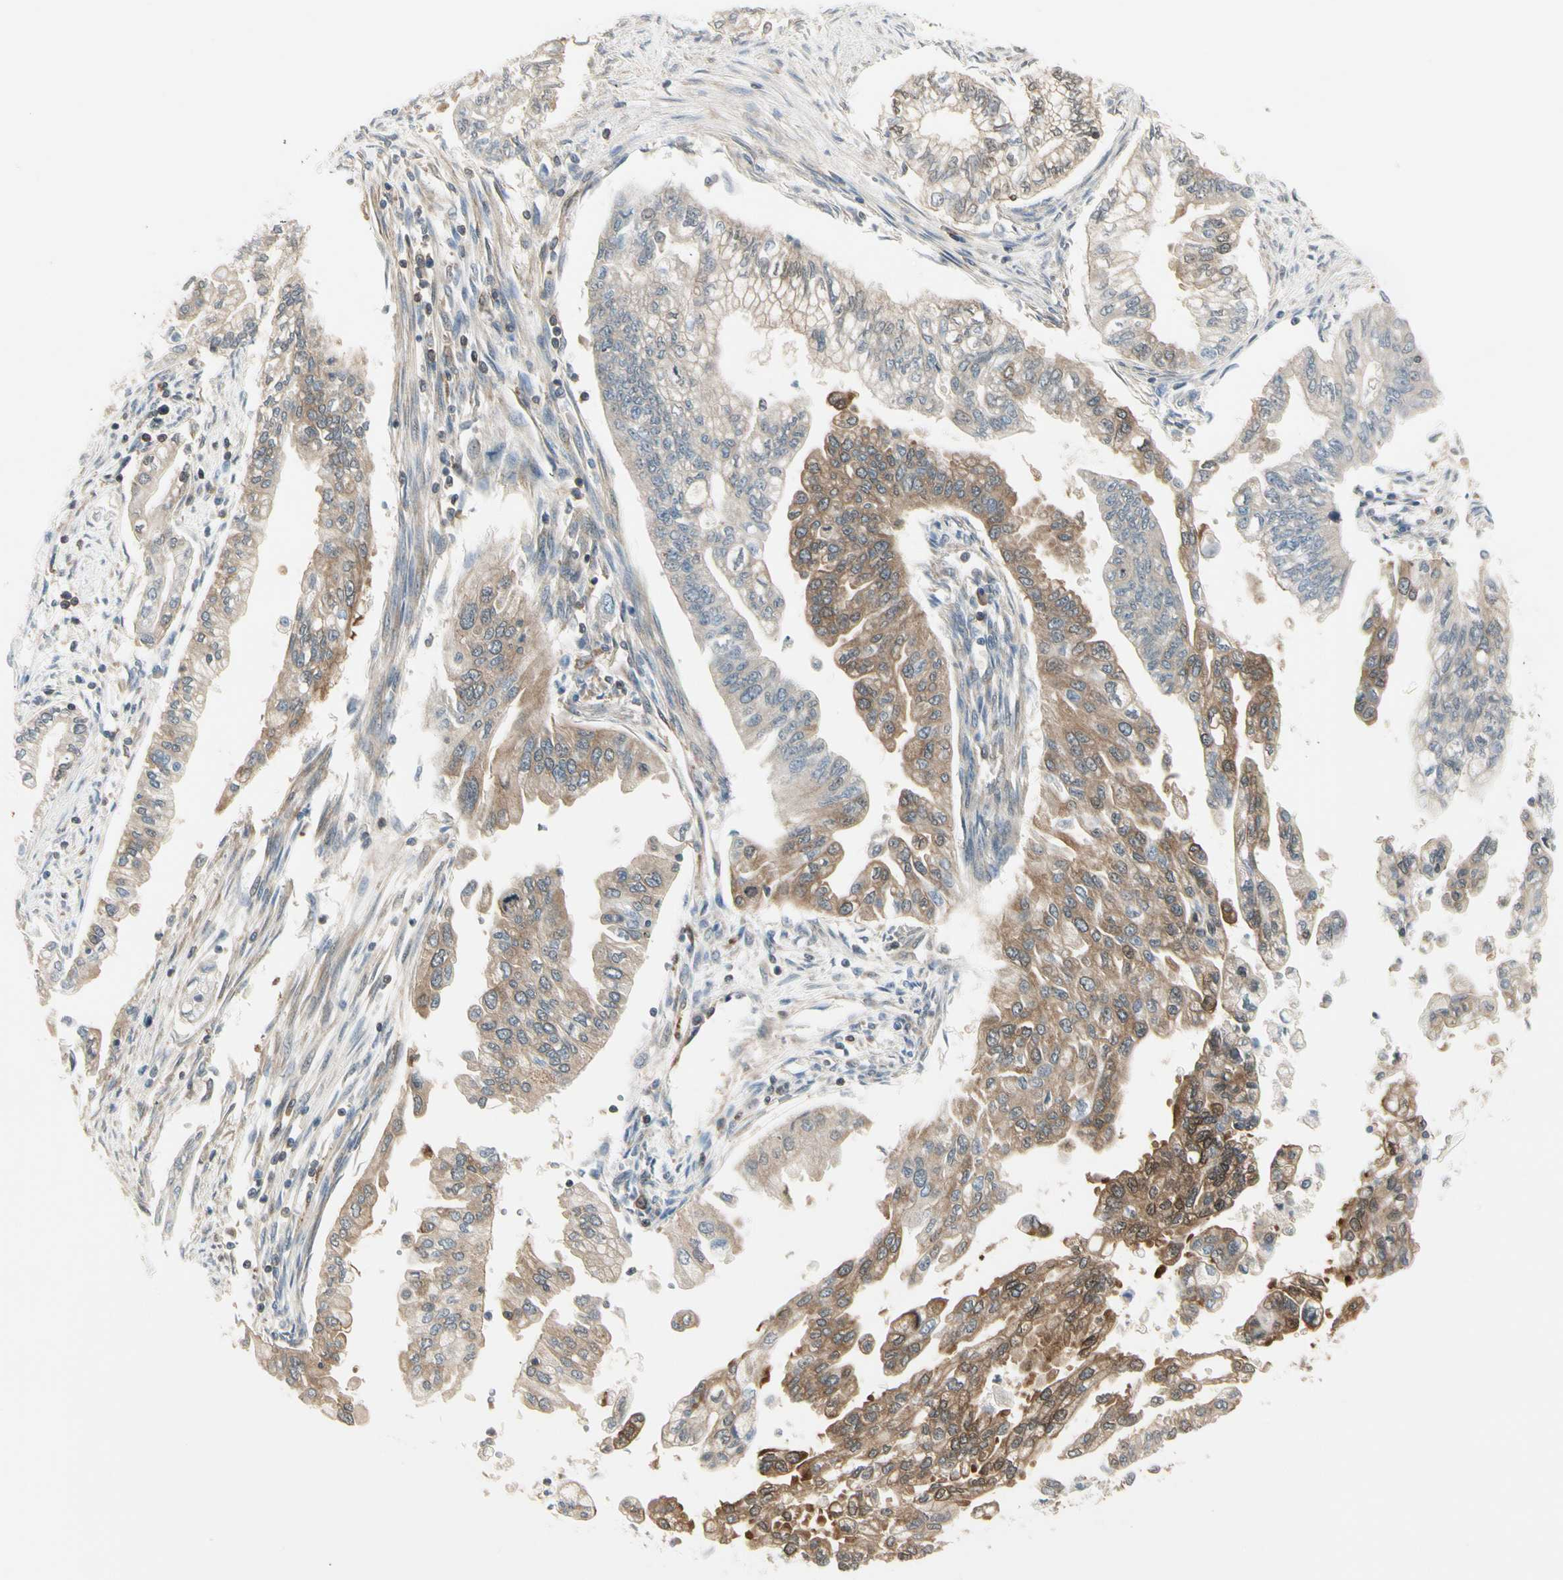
{"staining": {"intensity": "moderate", "quantity": "25%-75%", "location": "cytoplasmic/membranous"}, "tissue": "pancreatic cancer", "cell_type": "Tumor cells", "image_type": "cancer", "snomed": [{"axis": "morphology", "description": "Normal tissue, NOS"}, {"axis": "topography", "description": "Pancreas"}], "caption": "Human pancreatic cancer stained with a protein marker reveals moderate staining in tumor cells.", "gene": "OXSR1", "patient": {"sex": "male", "age": 42}}